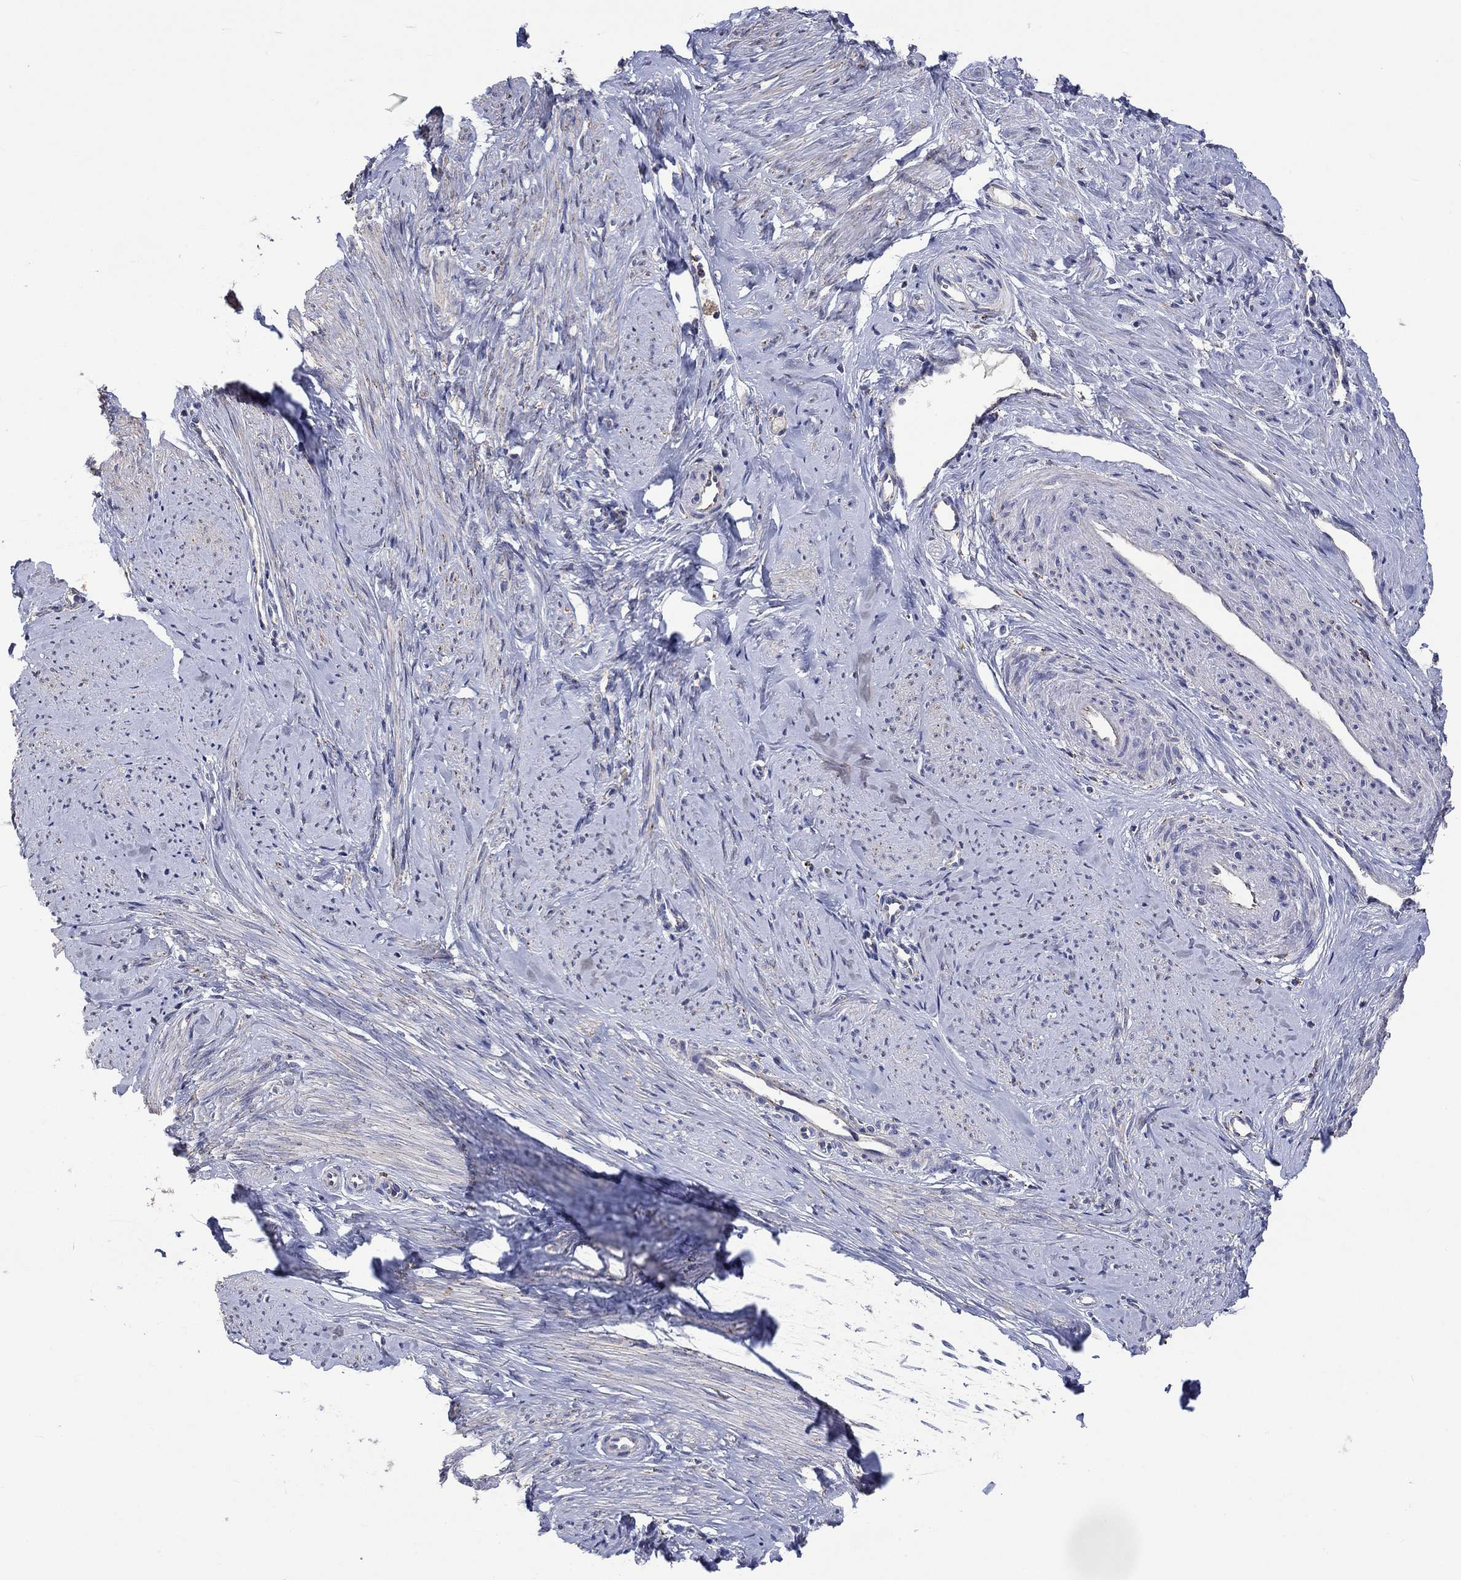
{"staining": {"intensity": "negative", "quantity": "none", "location": "none"}, "tissue": "smooth muscle", "cell_type": "Smooth muscle cells", "image_type": "normal", "snomed": [{"axis": "morphology", "description": "Normal tissue, NOS"}, {"axis": "topography", "description": "Smooth muscle"}], "caption": "DAB (3,3'-diaminobenzidine) immunohistochemical staining of normal human smooth muscle exhibits no significant positivity in smooth muscle cells.", "gene": "CTSB", "patient": {"sex": "female", "age": 48}}